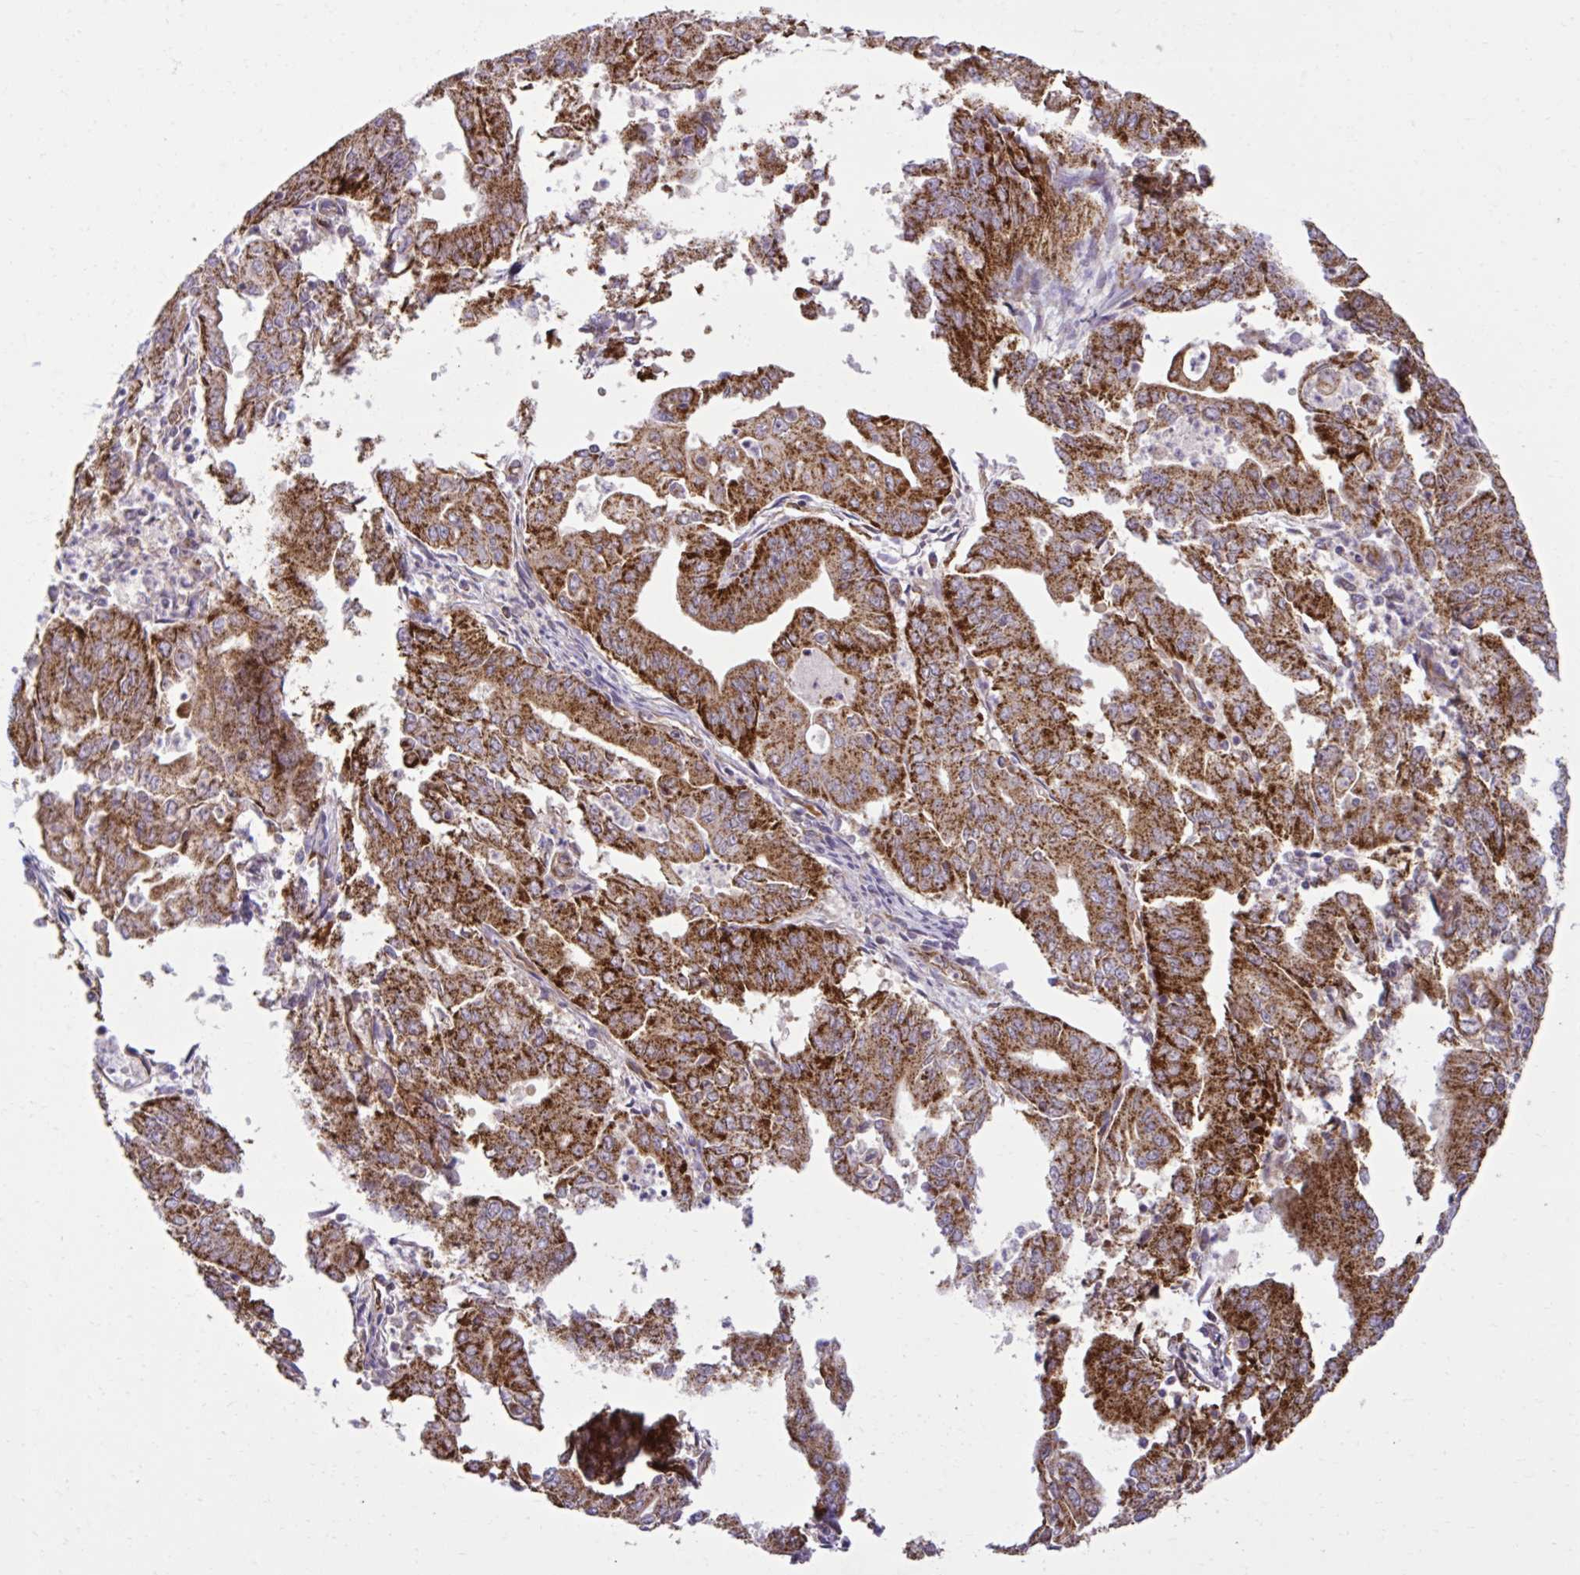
{"staining": {"intensity": "strong", "quantity": ">75%", "location": "cytoplasmic/membranous"}, "tissue": "cervical cancer", "cell_type": "Tumor cells", "image_type": "cancer", "snomed": [{"axis": "morphology", "description": "Adenocarcinoma, NOS"}, {"axis": "topography", "description": "Cervix"}], "caption": "Immunohistochemical staining of human cervical cancer (adenocarcinoma) demonstrates high levels of strong cytoplasmic/membranous expression in about >75% of tumor cells.", "gene": "LIMS1", "patient": {"sex": "female", "age": 56}}